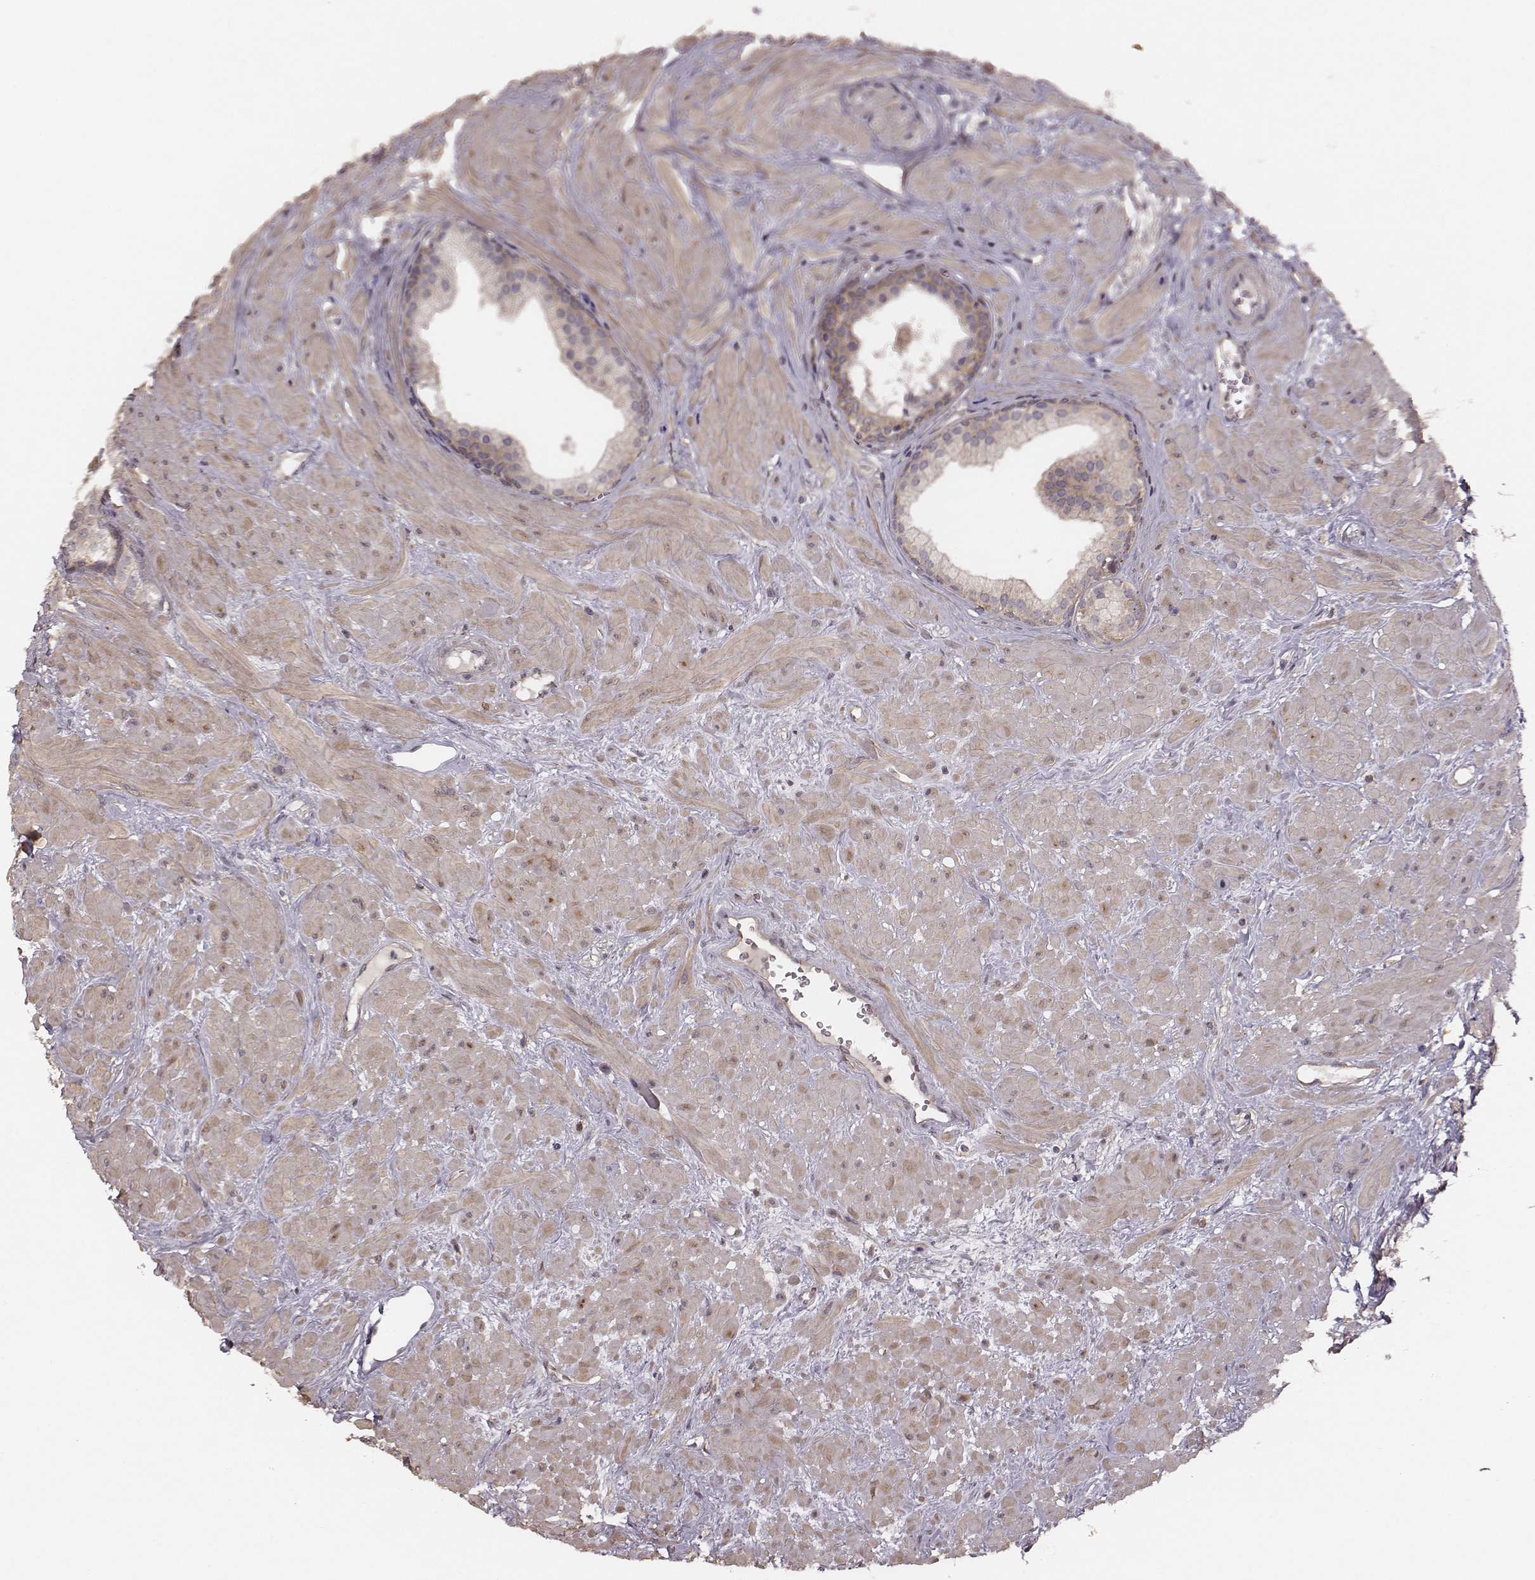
{"staining": {"intensity": "weak", "quantity": "<25%", "location": "cytoplasmic/membranous"}, "tissue": "prostate", "cell_type": "Glandular cells", "image_type": "normal", "snomed": [{"axis": "morphology", "description": "Normal tissue, NOS"}, {"axis": "topography", "description": "Prostate"}], "caption": "DAB immunohistochemical staining of unremarkable human prostate displays no significant expression in glandular cells.", "gene": "VPS26A", "patient": {"sex": "male", "age": 48}}